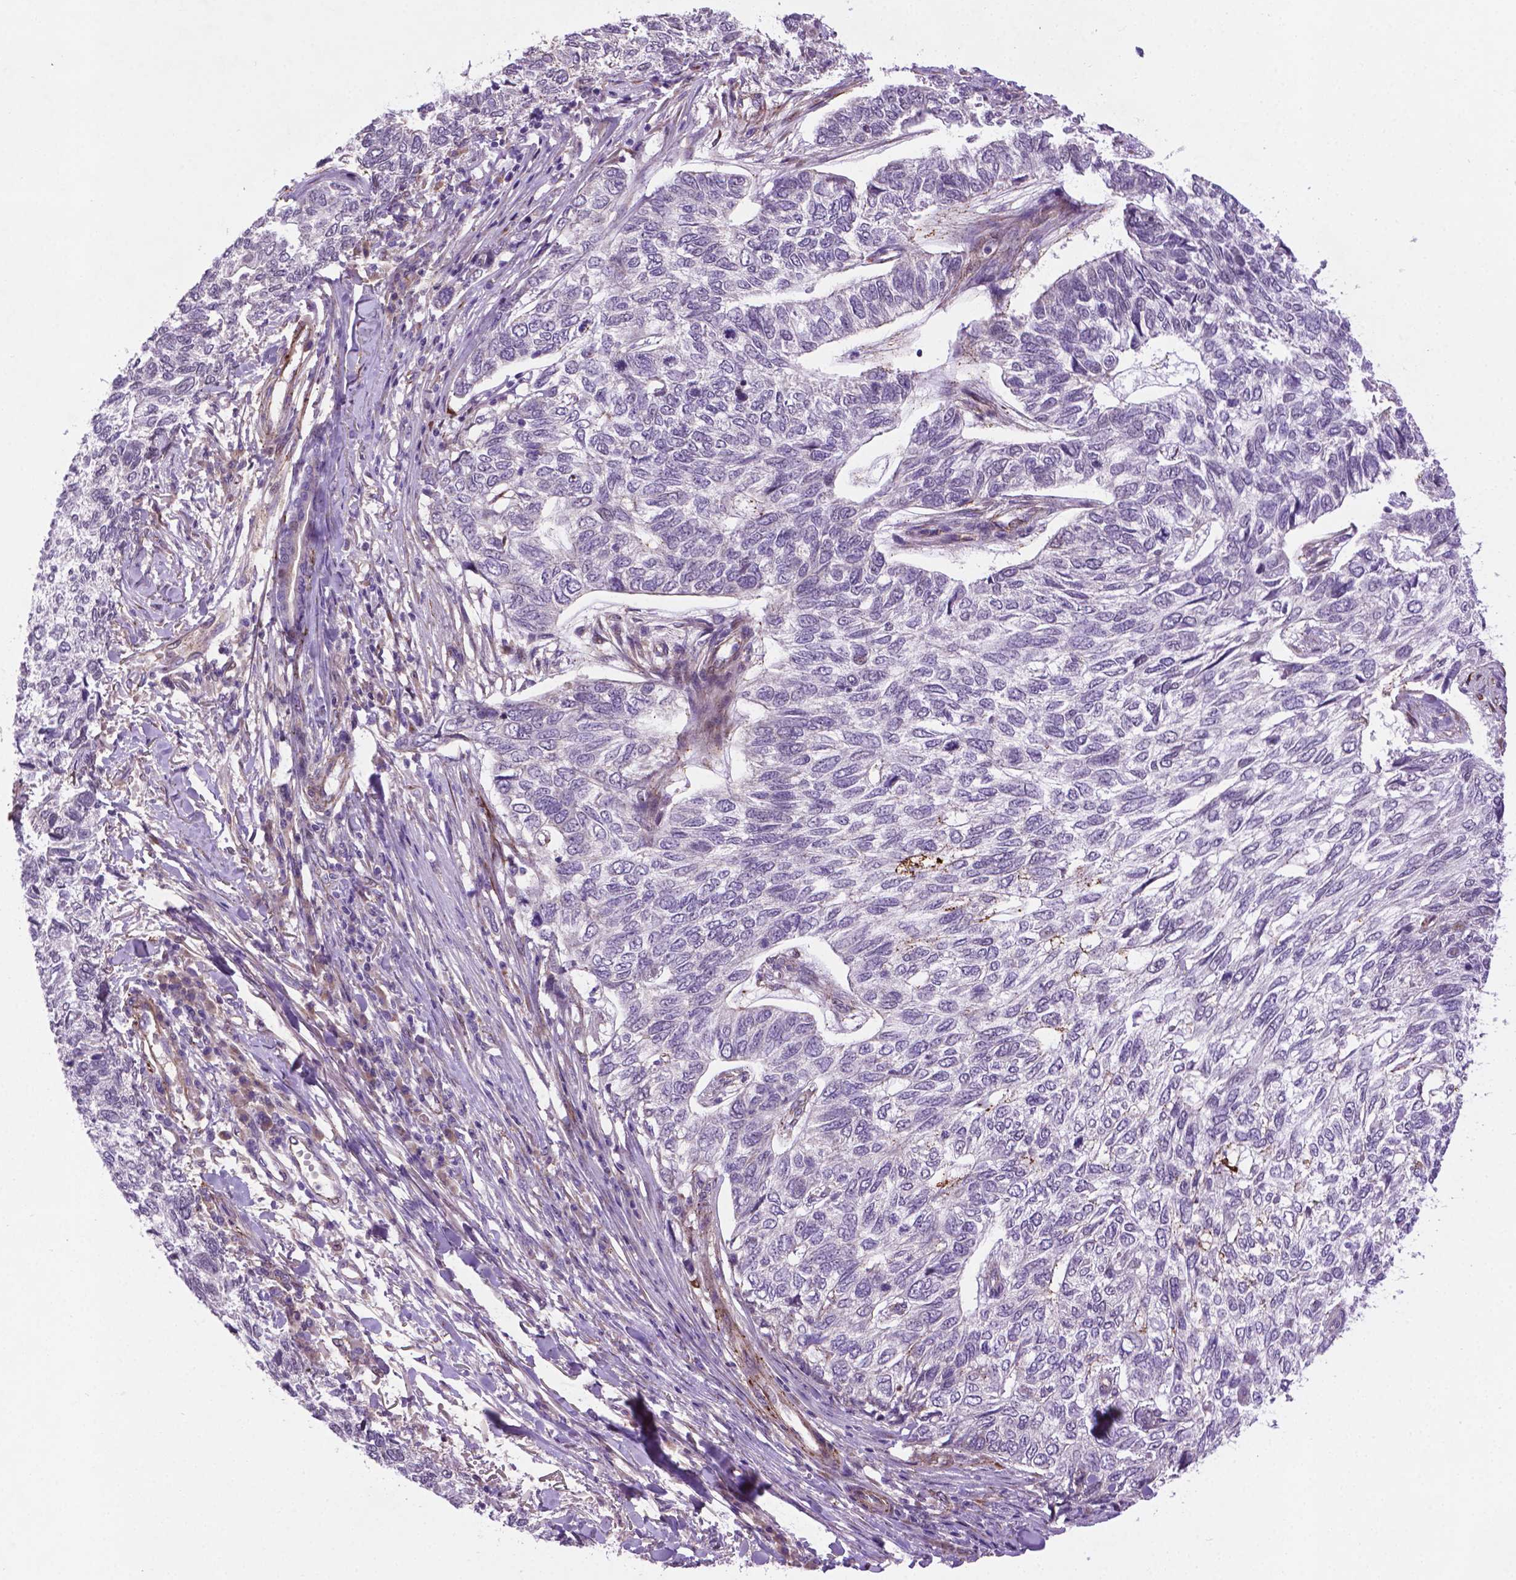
{"staining": {"intensity": "negative", "quantity": "none", "location": "none"}, "tissue": "skin cancer", "cell_type": "Tumor cells", "image_type": "cancer", "snomed": [{"axis": "morphology", "description": "Basal cell carcinoma"}, {"axis": "topography", "description": "Skin"}], "caption": "There is no significant expression in tumor cells of skin basal cell carcinoma. The staining is performed using DAB brown chromogen with nuclei counter-stained in using hematoxylin.", "gene": "CCER2", "patient": {"sex": "female", "age": 65}}